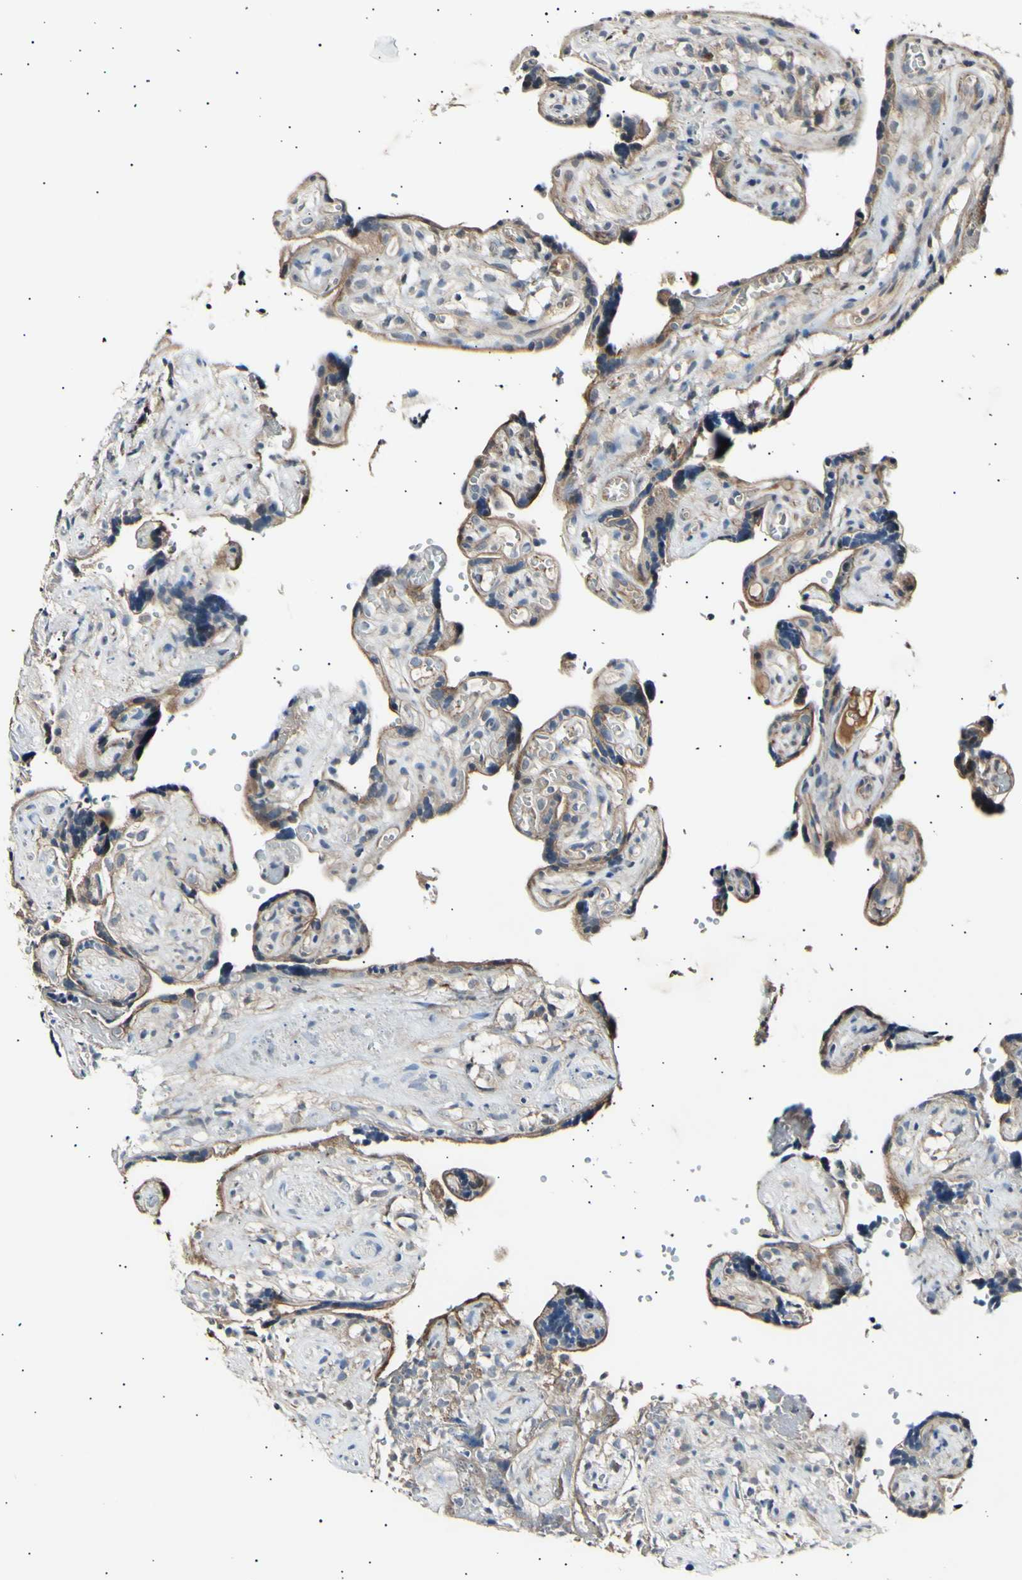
{"staining": {"intensity": "moderate", "quantity": ">75%", "location": "cytoplasmic/membranous"}, "tissue": "placenta", "cell_type": "Trophoblastic cells", "image_type": "normal", "snomed": [{"axis": "morphology", "description": "Normal tissue, NOS"}, {"axis": "topography", "description": "Placenta"}], "caption": "Immunohistochemistry of normal human placenta exhibits medium levels of moderate cytoplasmic/membranous expression in about >75% of trophoblastic cells. The staining was performed using DAB to visualize the protein expression in brown, while the nuclei were stained in blue with hematoxylin (Magnification: 20x).", "gene": "ITGA6", "patient": {"sex": "female", "age": 30}}